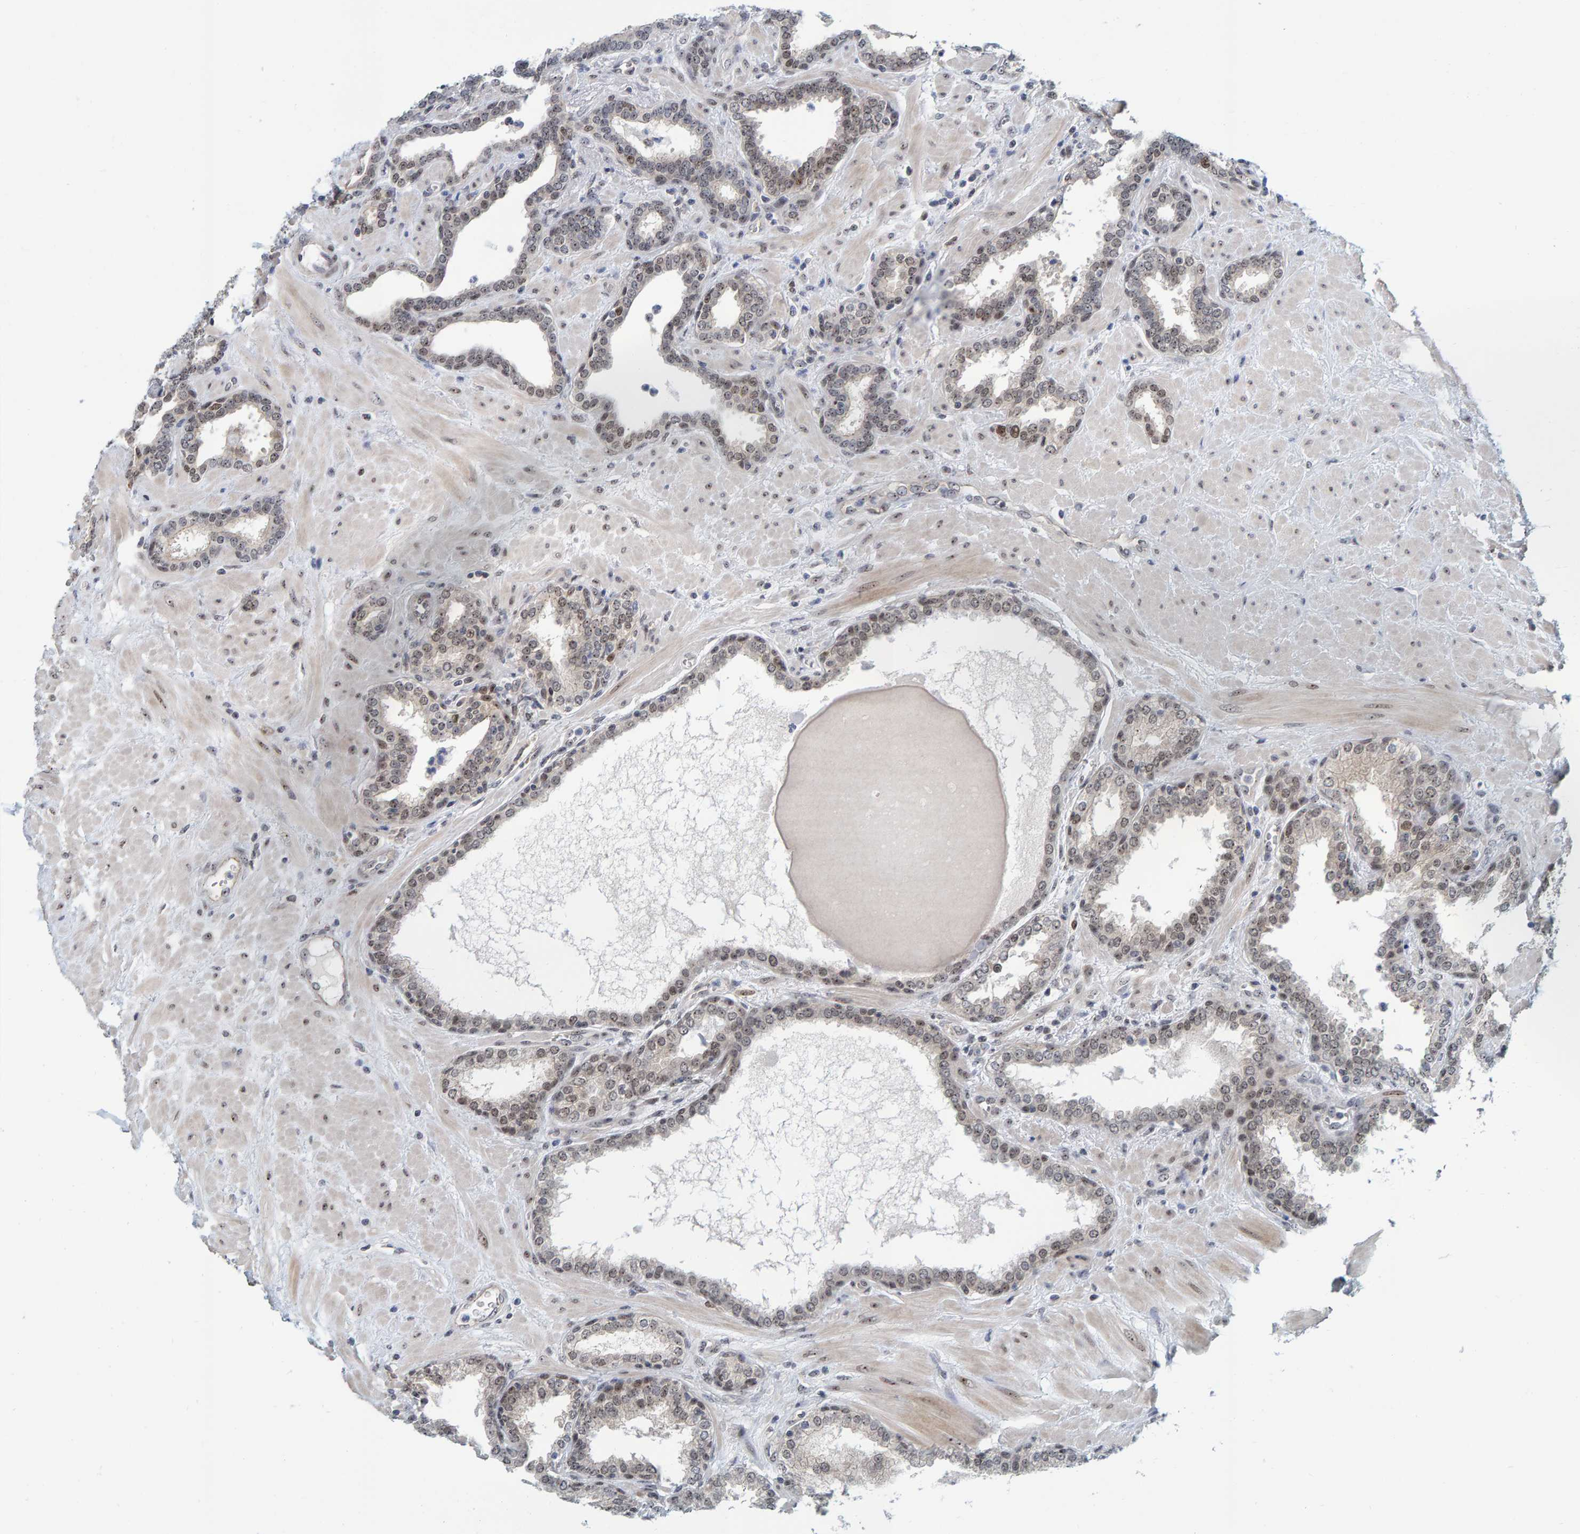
{"staining": {"intensity": "moderate", "quantity": "25%-75%", "location": "nuclear"}, "tissue": "prostate", "cell_type": "Glandular cells", "image_type": "normal", "snomed": [{"axis": "morphology", "description": "Normal tissue, NOS"}, {"axis": "topography", "description": "Prostate"}], "caption": "Moderate nuclear positivity for a protein is seen in approximately 25%-75% of glandular cells of benign prostate using IHC.", "gene": "POLR1E", "patient": {"sex": "male", "age": 51}}